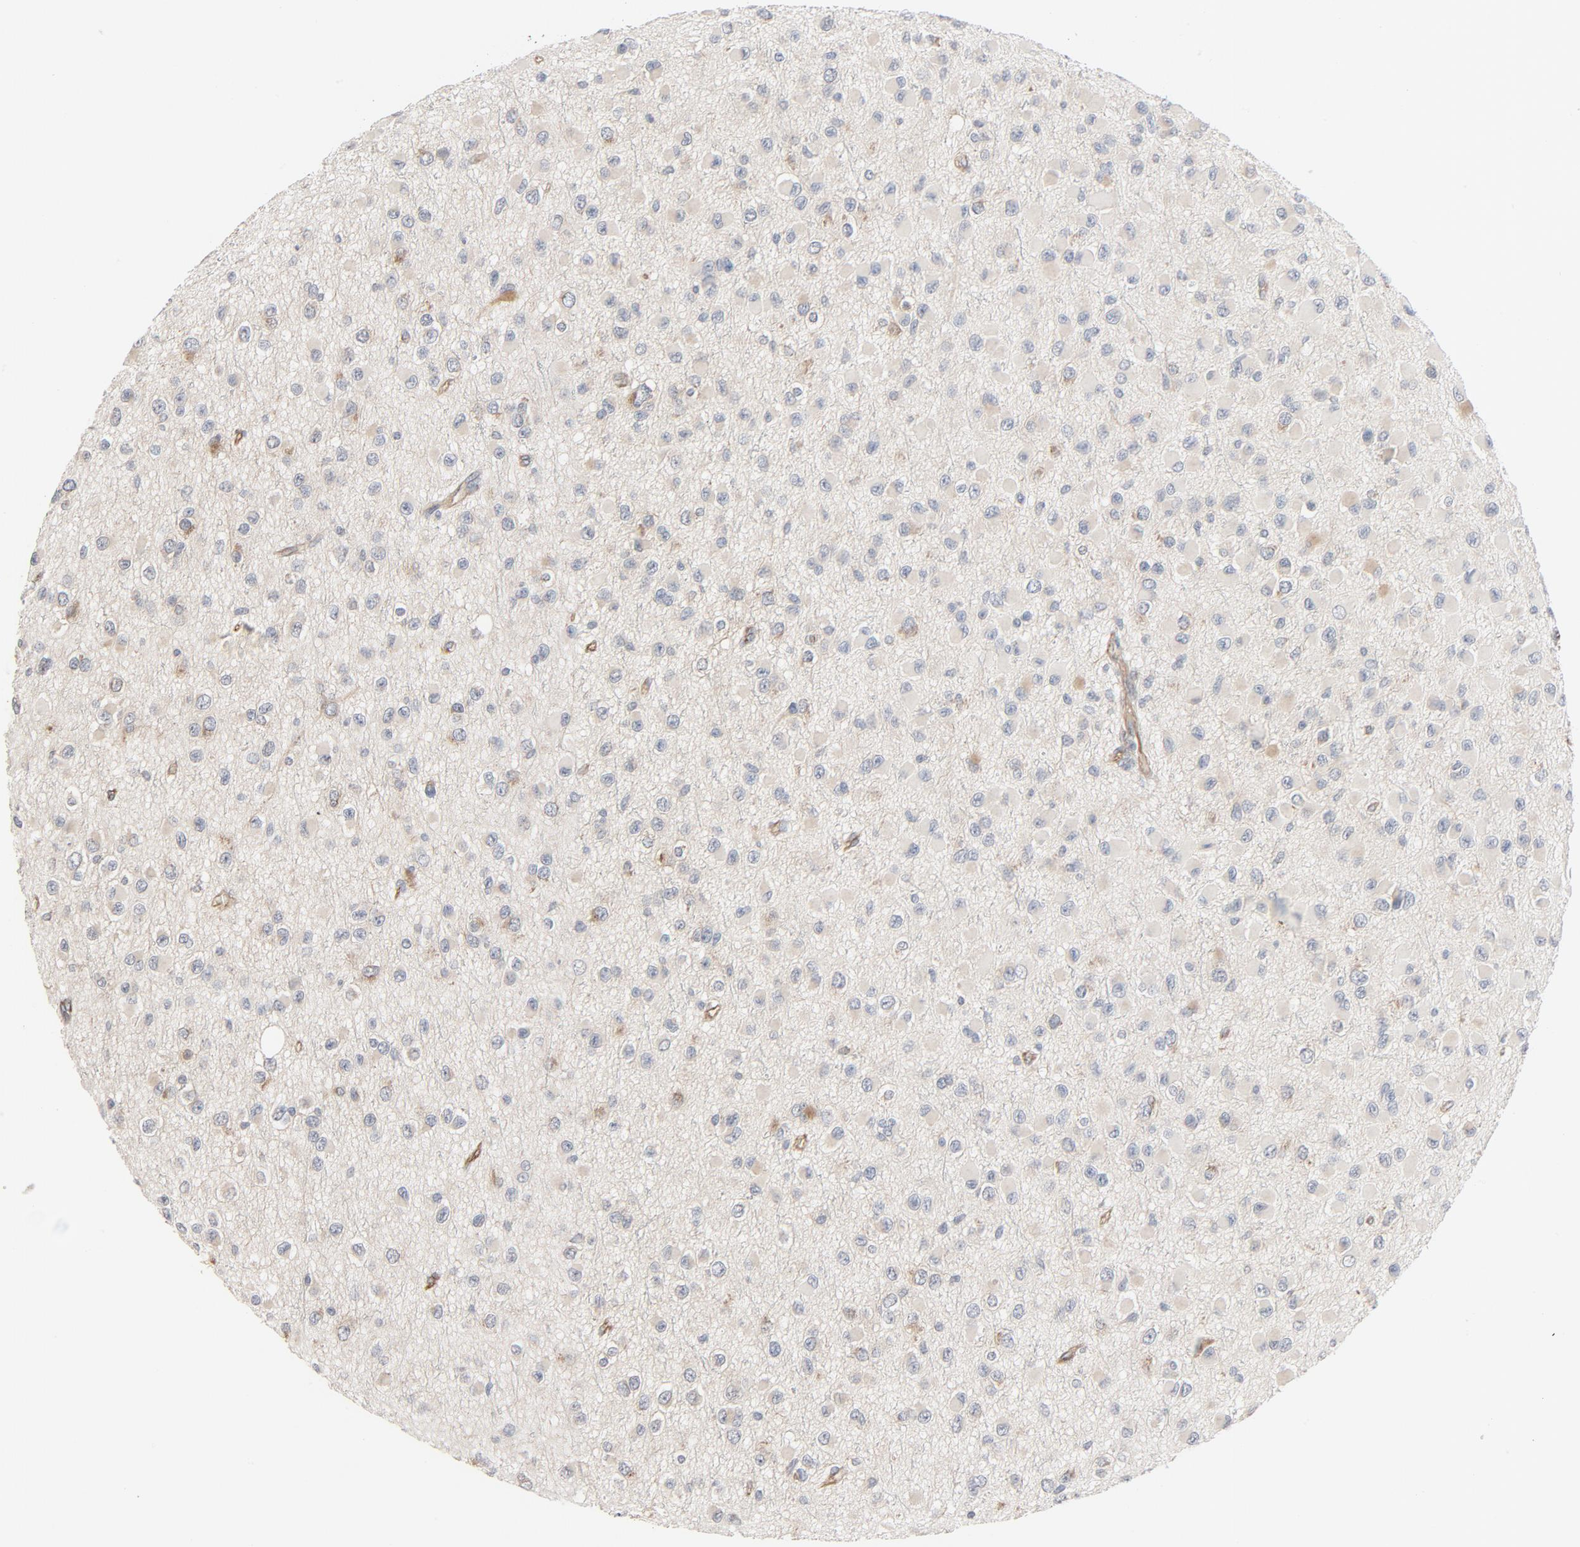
{"staining": {"intensity": "weak", "quantity": "<25%", "location": "cytoplasmic/membranous"}, "tissue": "glioma", "cell_type": "Tumor cells", "image_type": "cancer", "snomed": [{"axis": "morphology", "description": "Glioma, malignant, Low grade"}, {"axis": "topography", "description": "Brain"}], "caption": "Immunohistochemistry image of human glioma stained for a protein (brown), which shows no positivity in tumor cells.", "gene": "TRIOBP", "patient": {"sex": "male", "age": 42}}